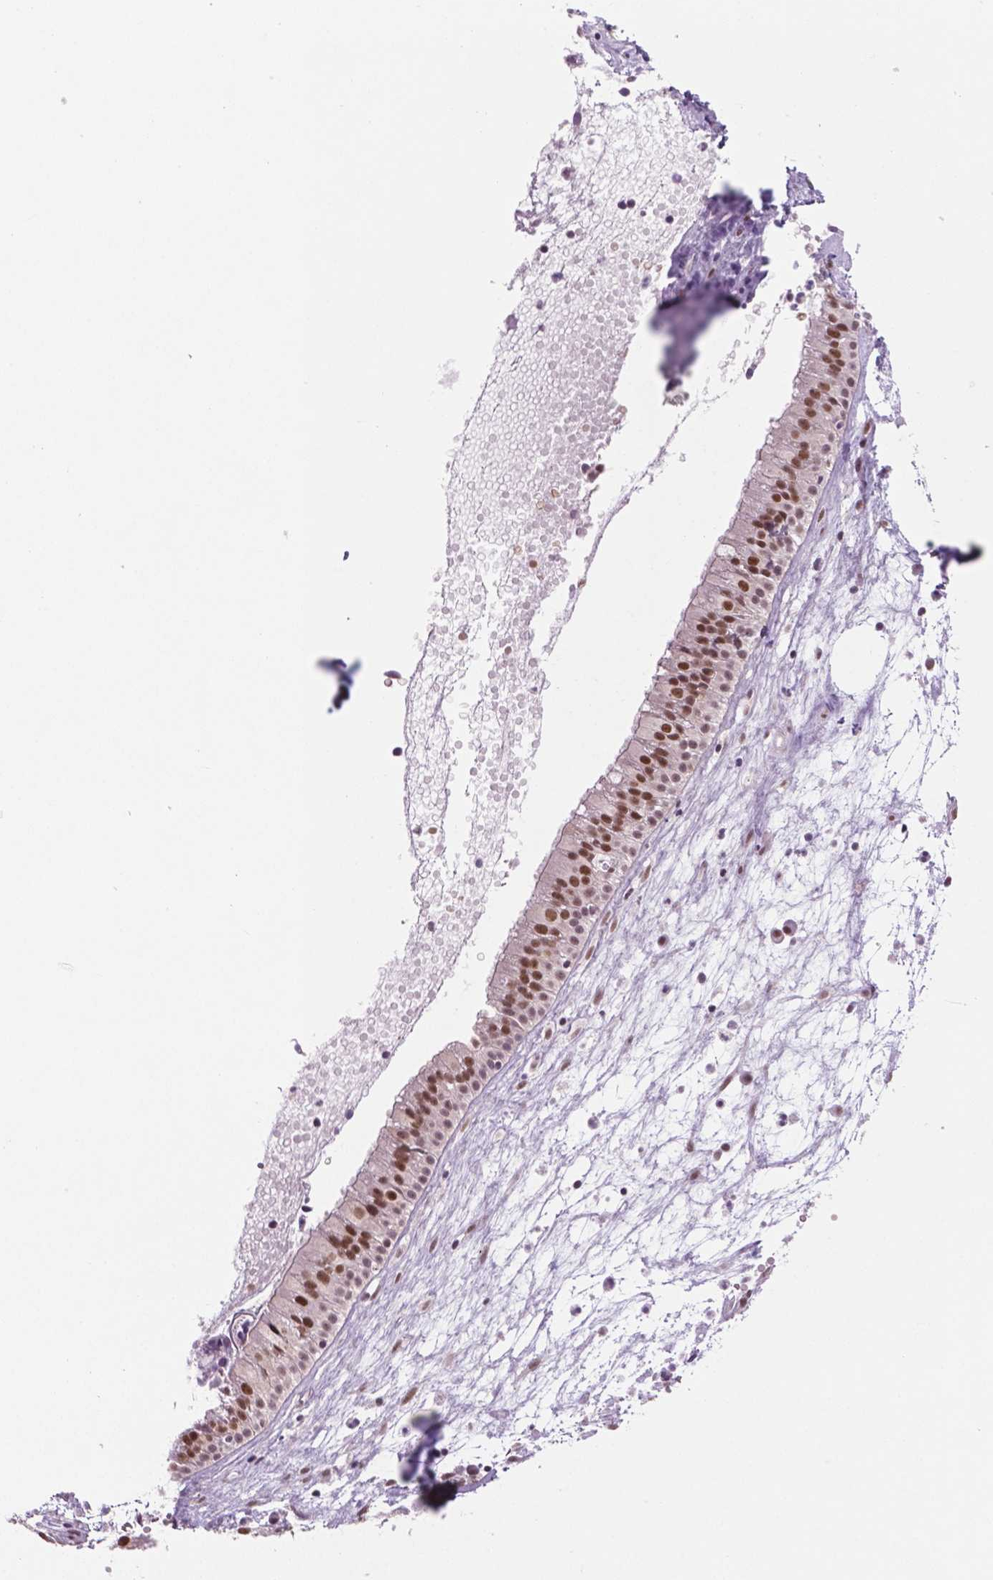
{"staining": {"intensity": "moderate", "quantity": ">75%", "location": "nuclear"}, "tissue": "nasopharynx", "cell_type": "Respiratory epithelial cells", "image_type": "normal", "snomed": [{"axis": "morphology", "description": "Normal tissue, NOS"}, {"axis": "topography", "description": "Nasopharynx"}], "caption": "This photomicrograph shows immunohistochemistry (IHC) staining of benign nasopharynx, with medium moderate nuclear positivity in about >75% of respiratory epithelial cells.", "gene": "PHAX", "patient": {"sex": "male", "age": 31}}